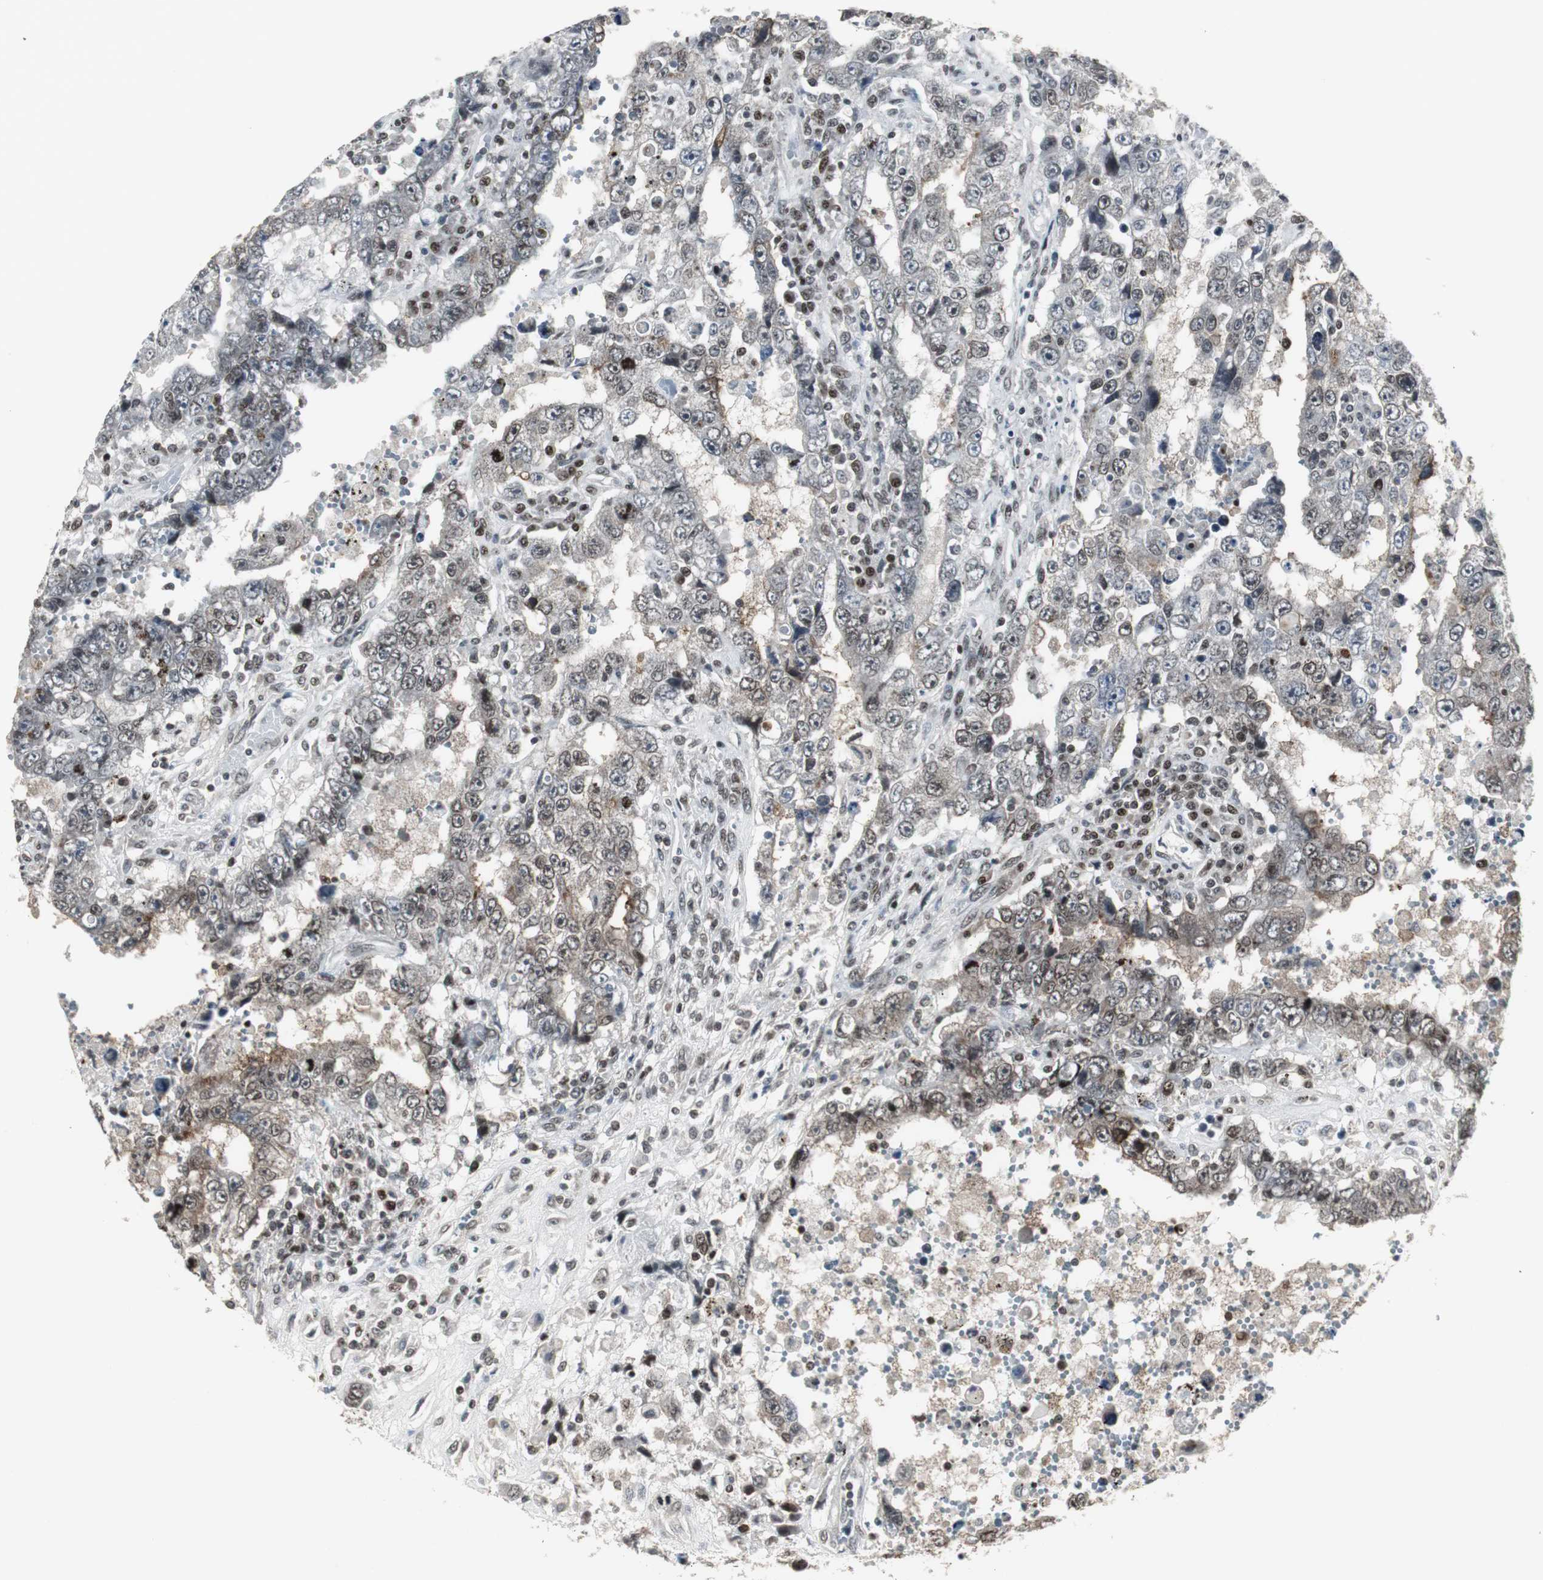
{"staining": {"intensity": "weak", "quantity": "25%-75%", "location": "cytoplasmic/membranous,nuclear"}, "tissue": "testis cancer", "cell_type": "Tumor cells", "image_type": "cancer", "snomed": [{"axis": "morphology", "description": "Carcinoma, Embryonal, NOS"}, {"axis": "topography", "description": "Testis"}], "caption": "Approximately 25%-75% of tumor cells in human embryonal carcinoma (testis) exhibit weak cytoplasmic/membranous and nuclear protein expression as visualized by brown immunohistochemical staining.", "gene": "MPG", "patient": {"sex": "male", "age": 26}}